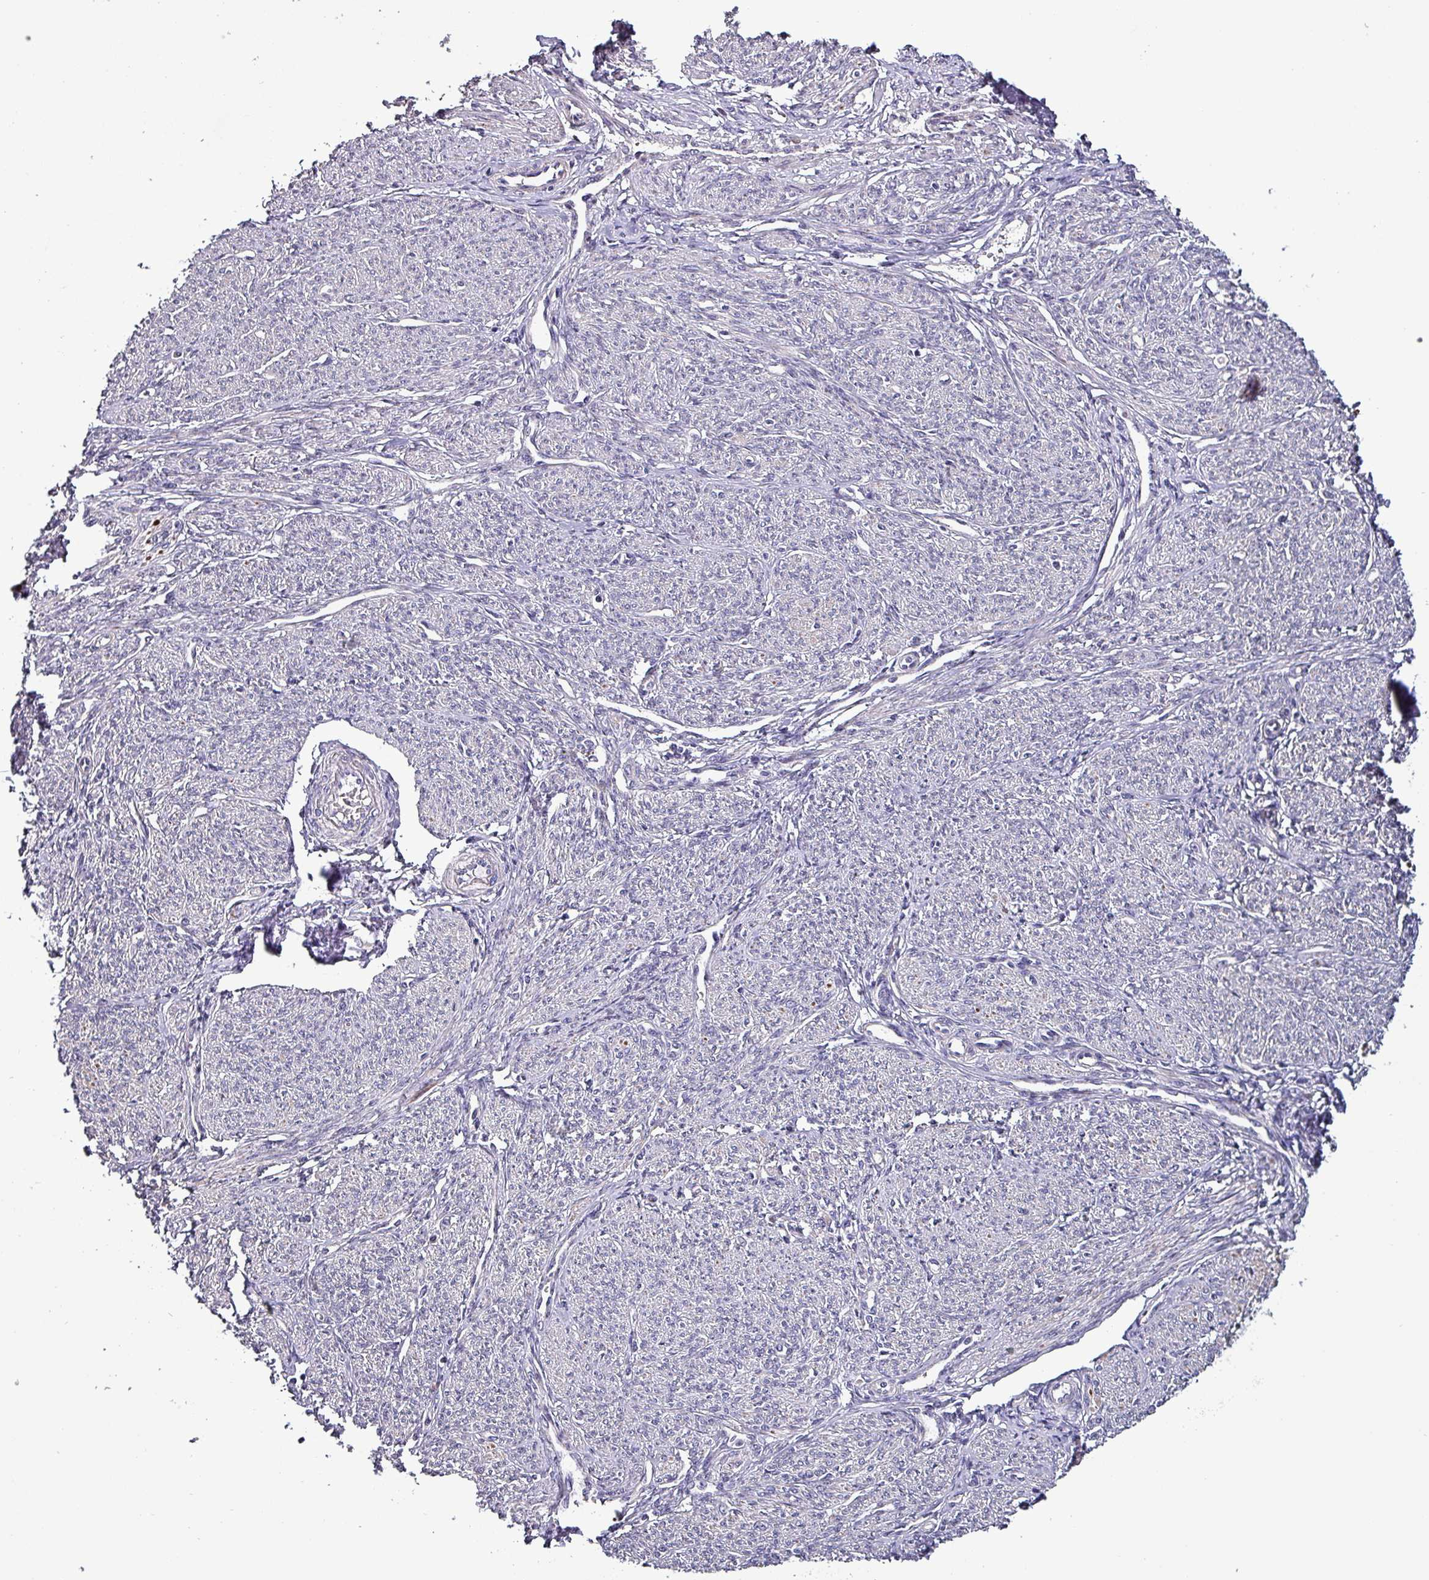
{"staining": {"intensity": "moderate", "quantity": "<25%", "location": "cytoplasmic/membranous,nuclear"}, "tissue": "smooth muscle", "cell_type": "Smooth muscle cells", "image_type": "normal", "snomed": [{"axis": "morphology", "description": "Normal tissue, NOS"}, {"axis": "topography", "description": "Smooth muscle"}], "caption": "Immunohistochemistry of benign smooth muscle shows low levels of moderate cytoplasmic/membranous,nuclear positivity in about <25% of smooth muscle cells.", "gene": "GRAPL", "patient": {"sex": "female", "age": 65}}